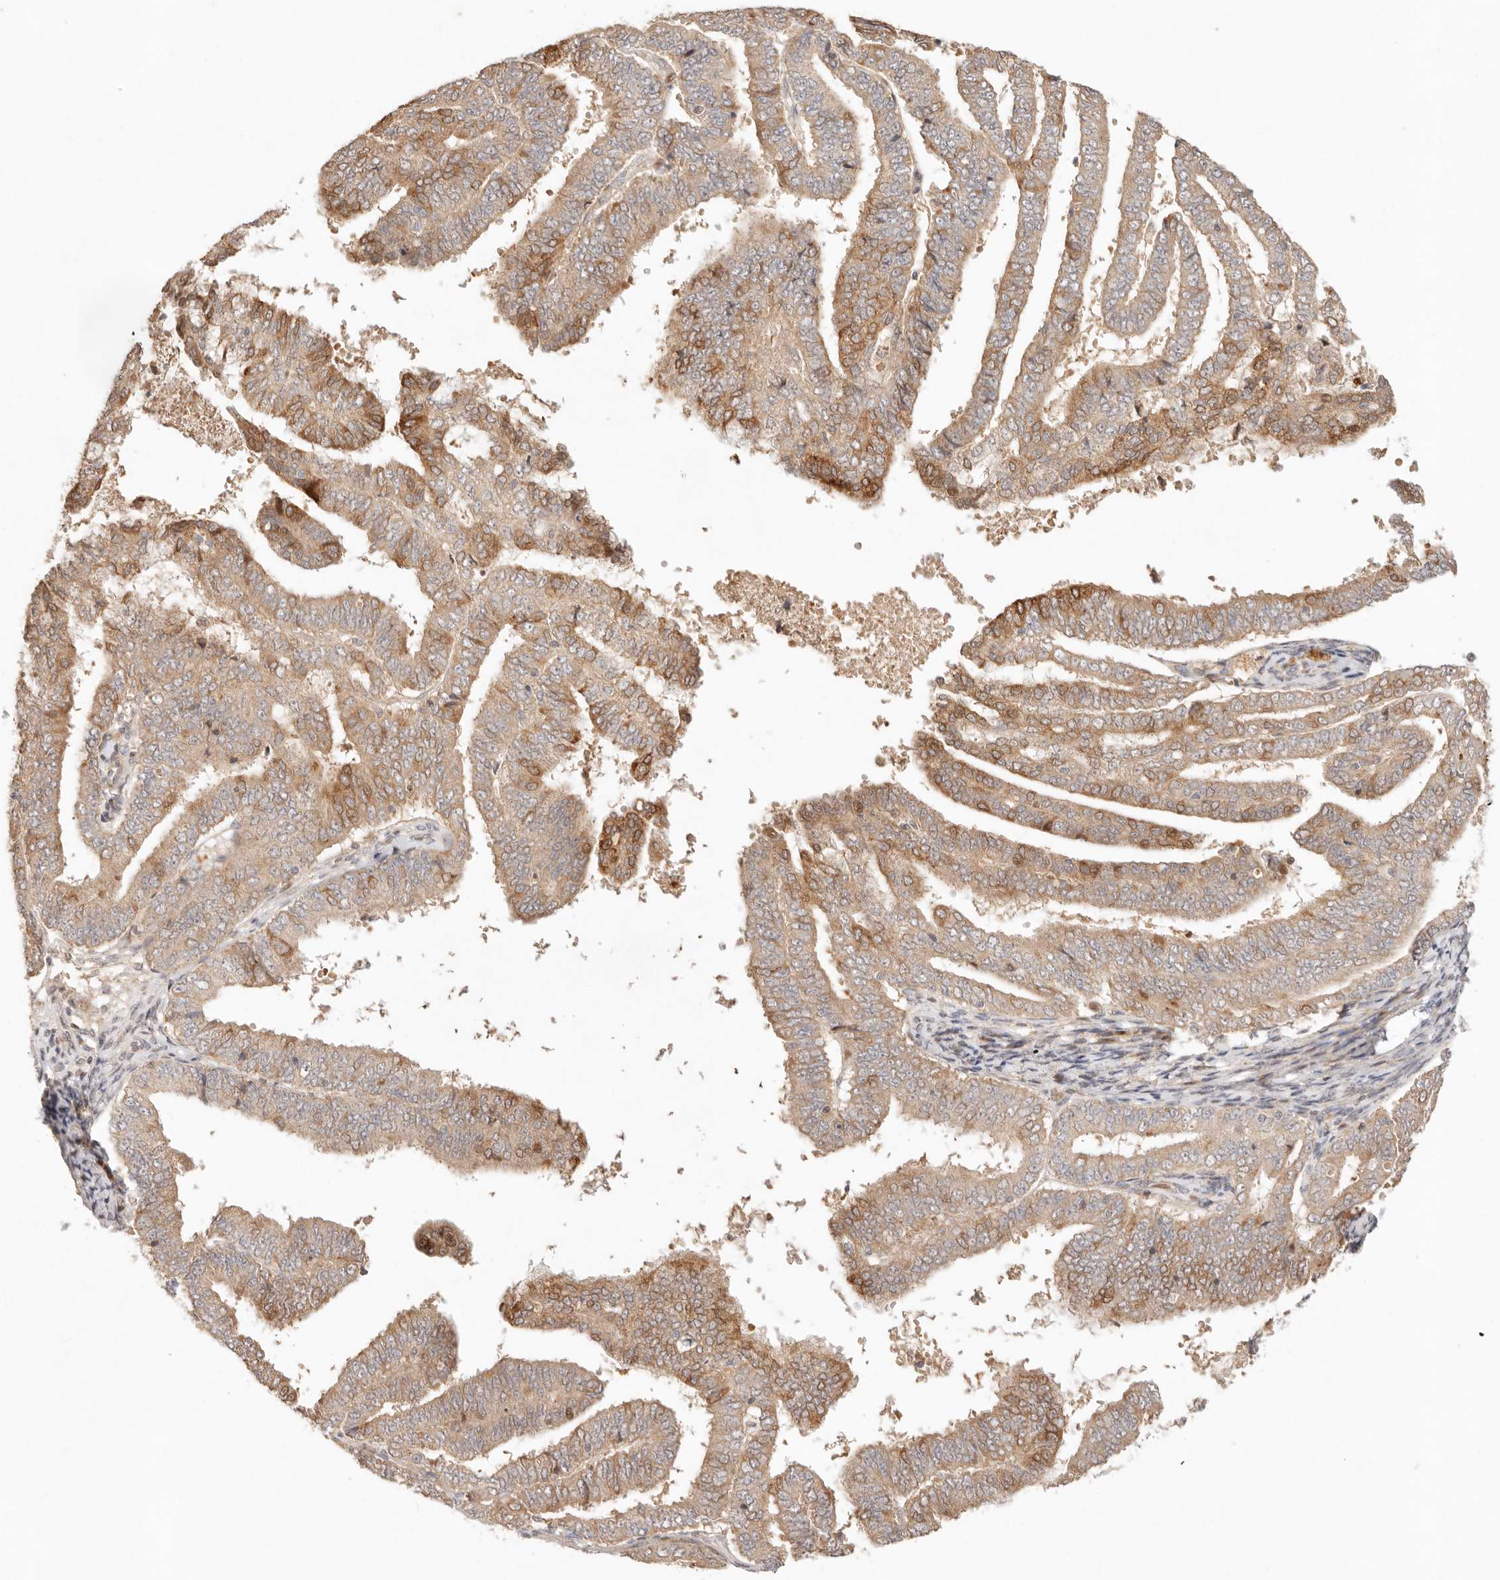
{"staining": {"intensity": "moderate", "quantity": ">75%", "location": "cytoplasmic/membranous,nuclear"}, "tissue": "endometrial cancer", "cell_type": "Tumor cells", "image_type": "cancer", "snomed": [{"axis": "morphology", "description": "Adenocarcinoma, NOS"}, {"axis": "topography", "description": "Endometrium"}], "caption": "Immunohistochemistry (IHC) micrograph of endometrial adenocarcinoma stained for a protein (brown), which exhibits medium levels of moderate cytoplasmic/membranous and nuclear staining in approximately >75% of tumor cells.", "gene": "PHLDA3", "patient": {"sex": "female", "age": 63}}